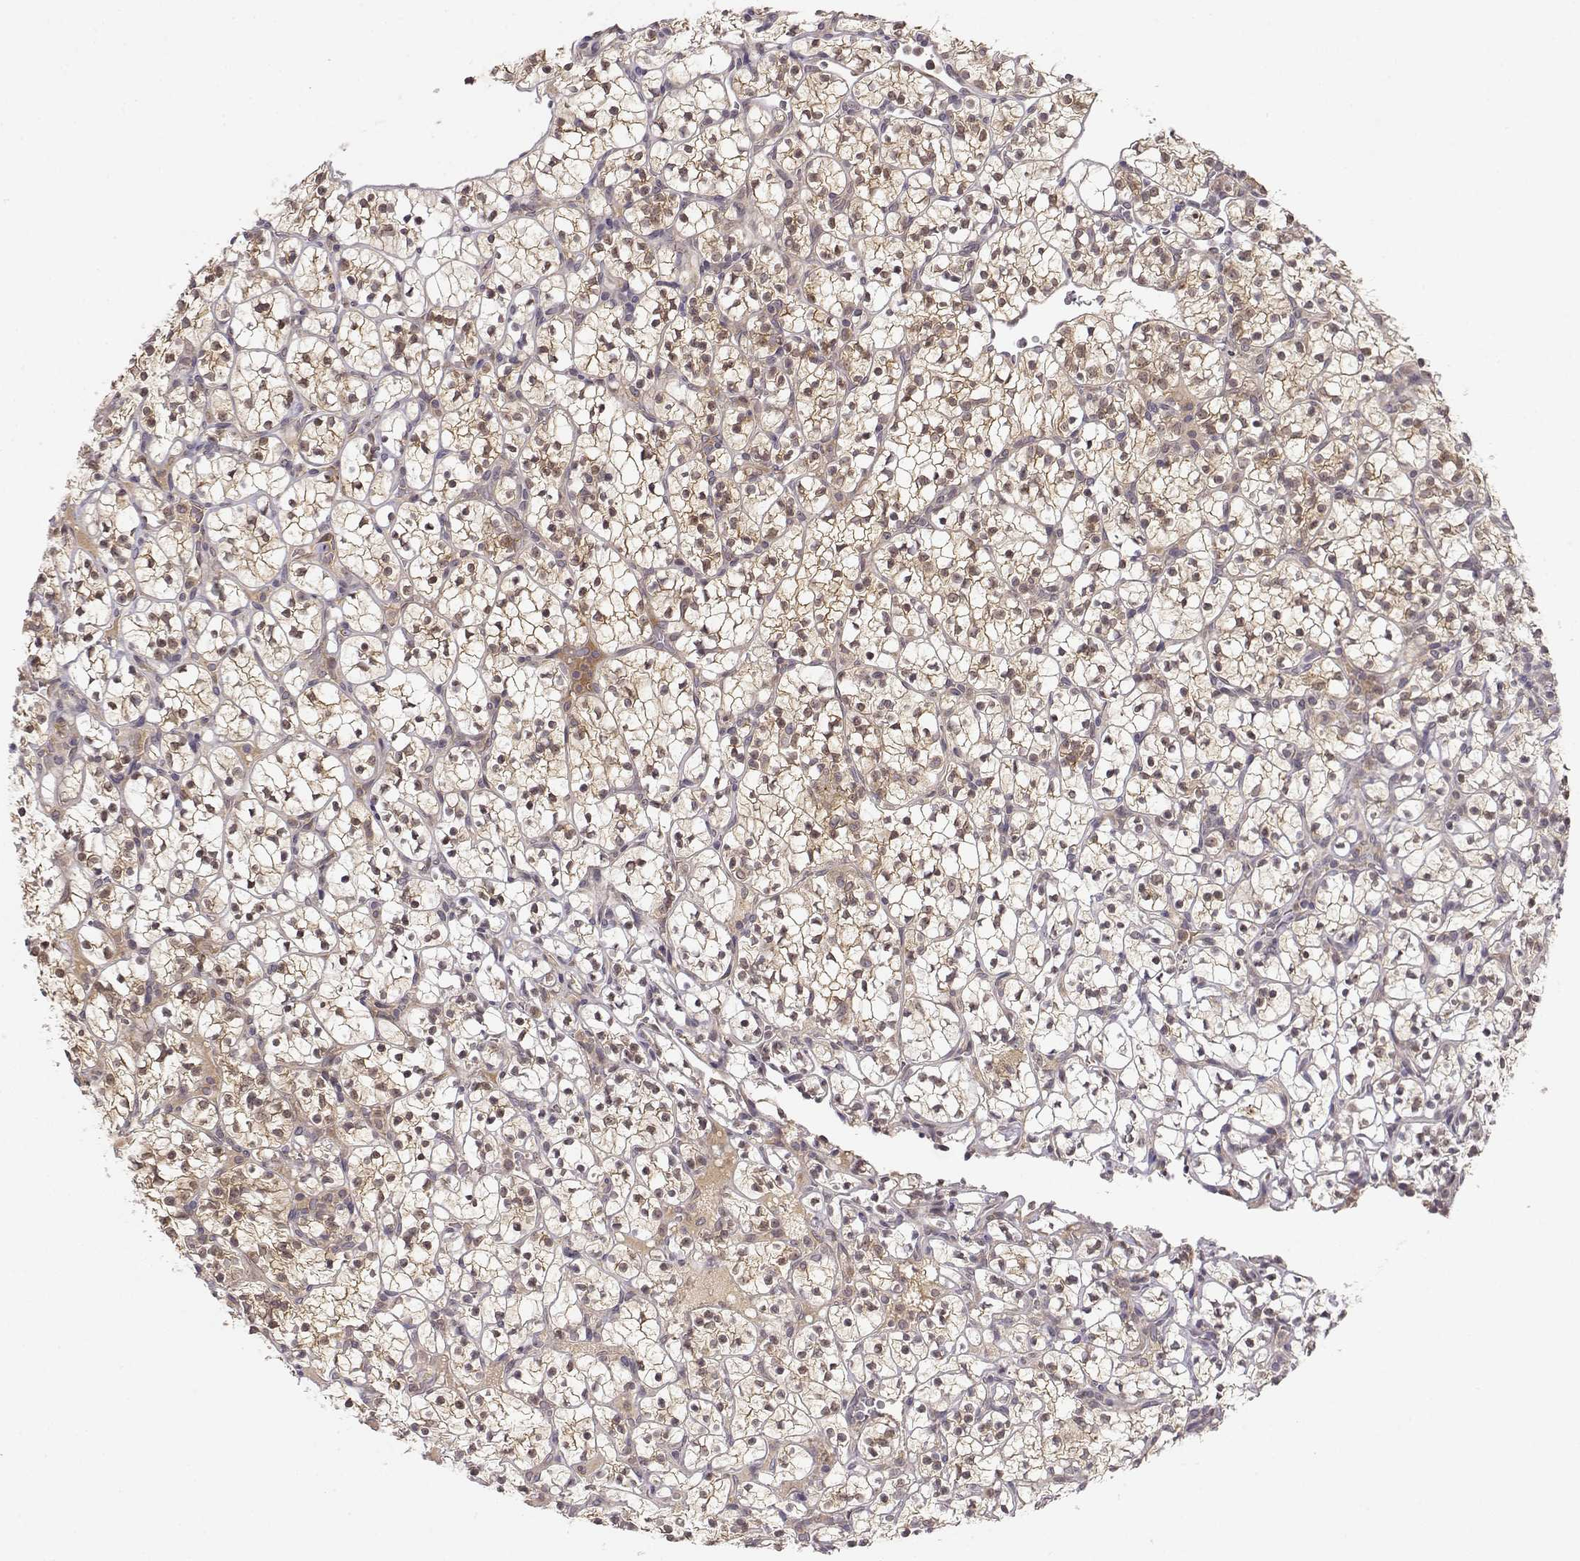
{"staining": {"intensity": "weak", "quantity": "25%-75%", "location": "cytoplasmic/membranous,nuclear"}, "tissue": "renal cancer", "cell_type": "Tumor cells", "image_type": "cancer", "snomed": [{"axis": "morphology", "description": "Adenocarcinoma, NOS"}, {"axis": "topography", "description": "Kidney"}], "caption": "Weak cytoplasmic/membranous and nuclear protein staining is present in approximately 25%-75% of tumor cells in adenocarcinoma (renal).", "gene": "ERGIC2", "patient": {"sex": "female", "age": 89}}